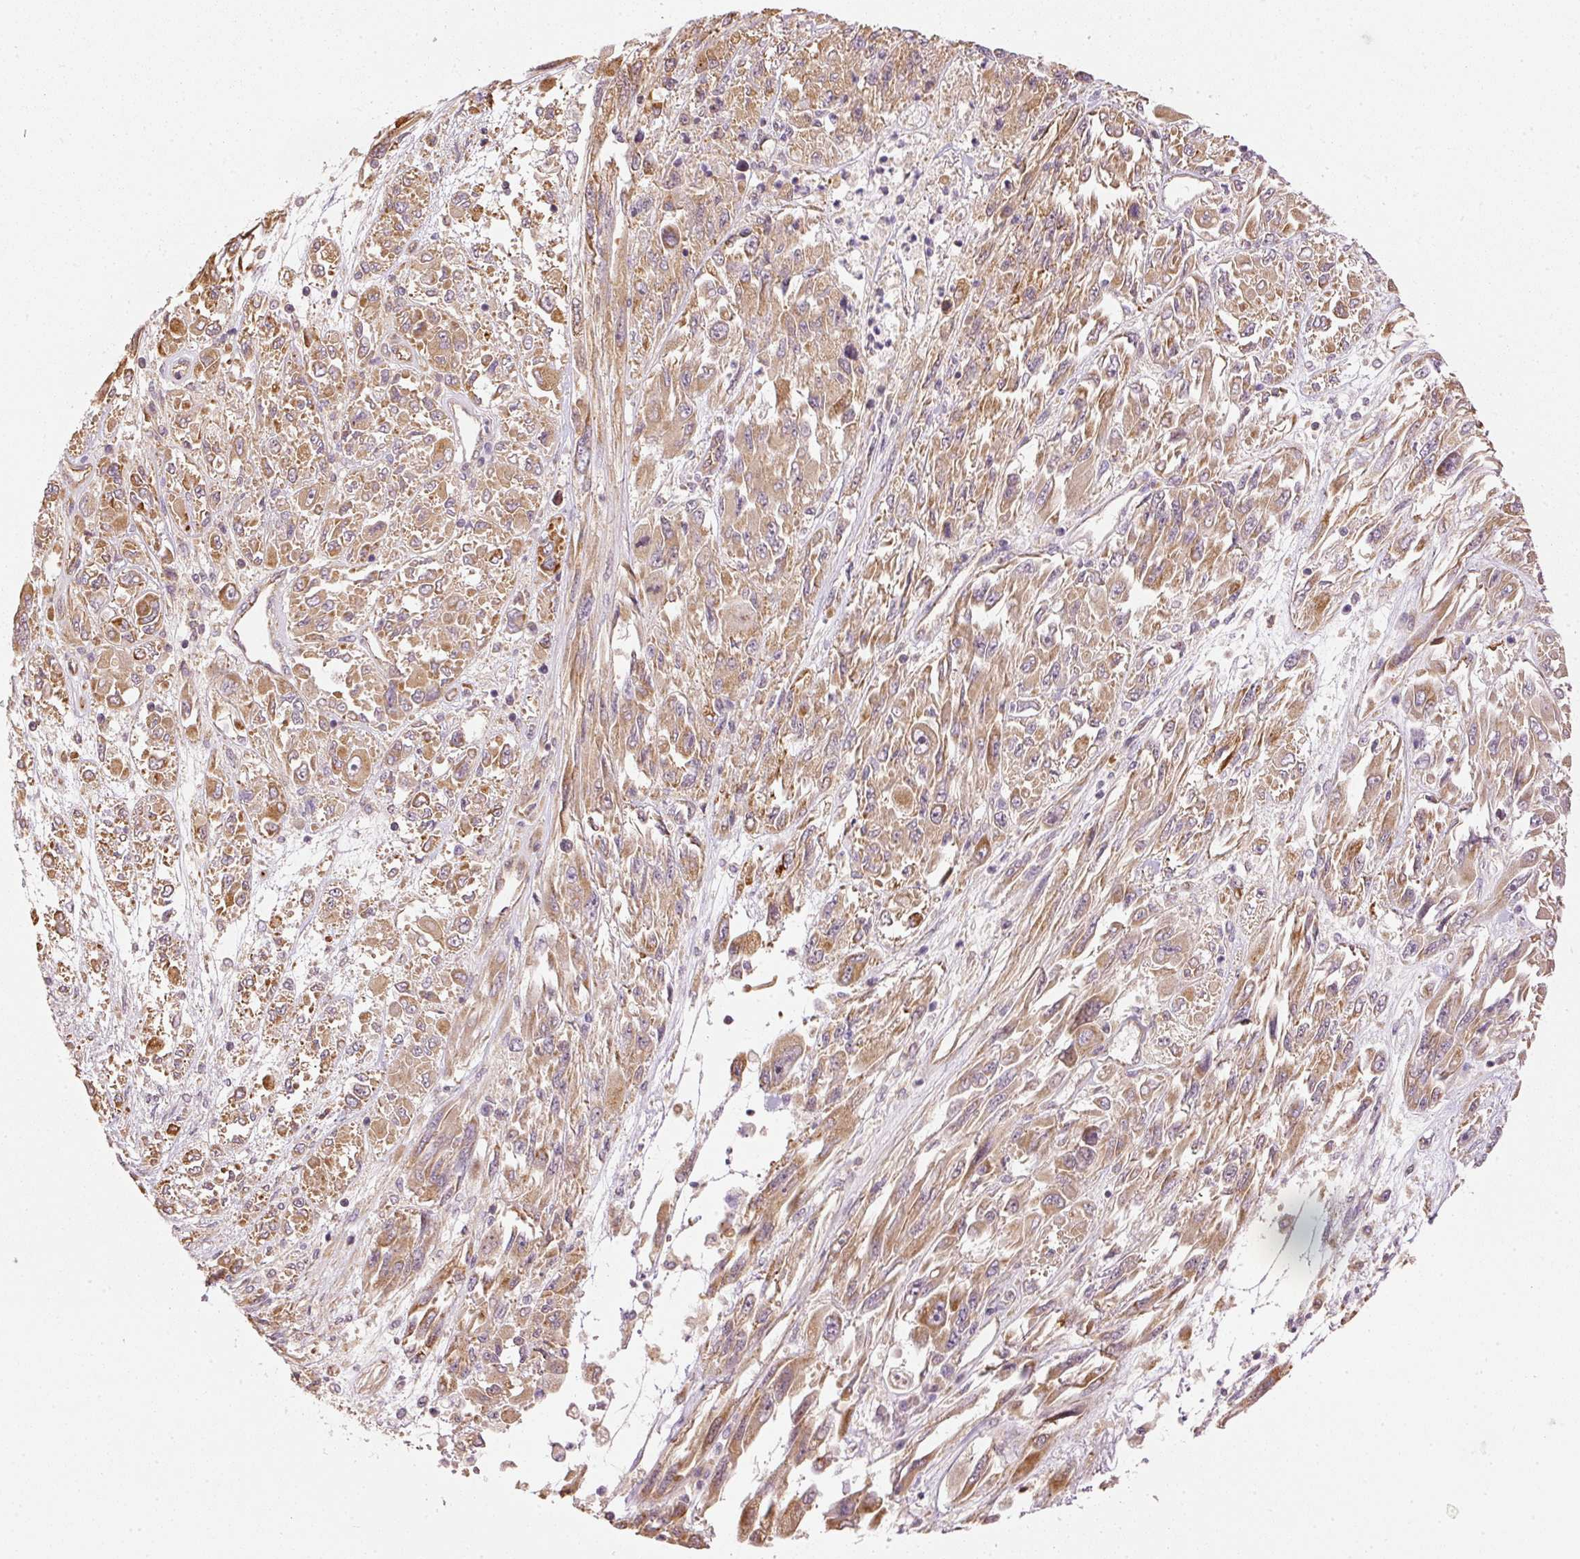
{"staining": {"intensity": "moderate", "quantity": ">75%", "location": "cytoplasmic/membranous"}, "tissue": "melanoma", "cell_type": "Tumor cells", "image_type": "cancer", "snomed": [{"axis": "morphology", "description": "Malignant melanoma, NOS"}, {"axis": "topography", "description": "Skin"}], "caption": "High-magnification brightfield microscopy of malignant melanoma stained with DAB (brown) and counterstained with hematoxylin (blue). tumor cells exhibit moderate cytoplasmic/membranous positivity is present in approximately>75% of cells. The staining was performed using DAB to visualize the protein expression in brown, while the nuclei were stained in blue with hematoxylin (Magnification: 20x).", "gene": "MTHFD1L", "patient": {"sex": "female", "age": 91}}